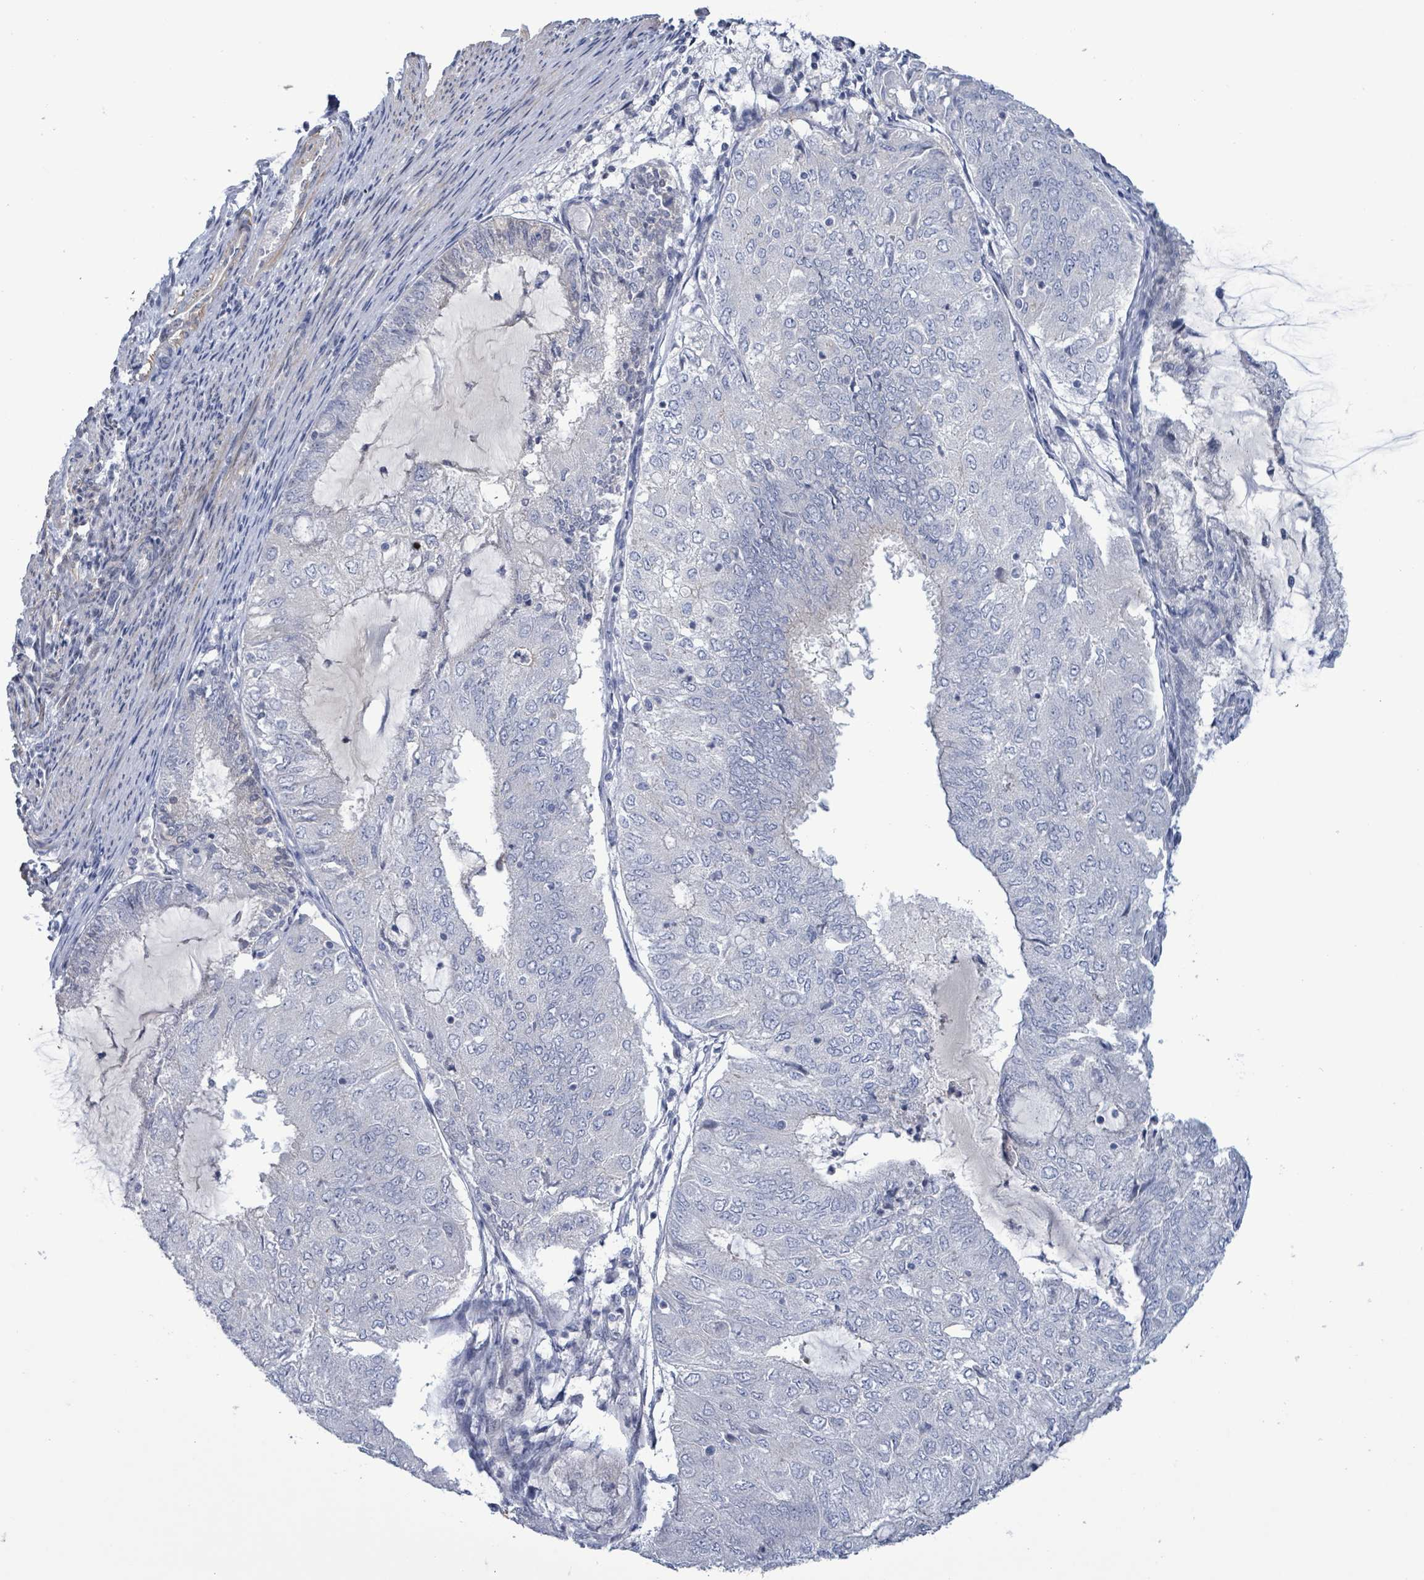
{"staining": {"intensity": "negative", "quantity": "none", "location": "none"}, "tissue": "endometrial cancer", "cell_type": "Tumor cells", "image_type": "cancer", "snomed": [{"axis": "morphology", "description": "Adenocarcinoma, NOS"}, {"axis": "topography", "description": "Endometrium"}], "caption": "IHC micrograph of human endometrial cancer (adenocarcinoma) stained for a protein (brown), which exhibits no staining in tumor cells.", "gene": "NTN3", "patient": {"sex": "female", "age": 81}}